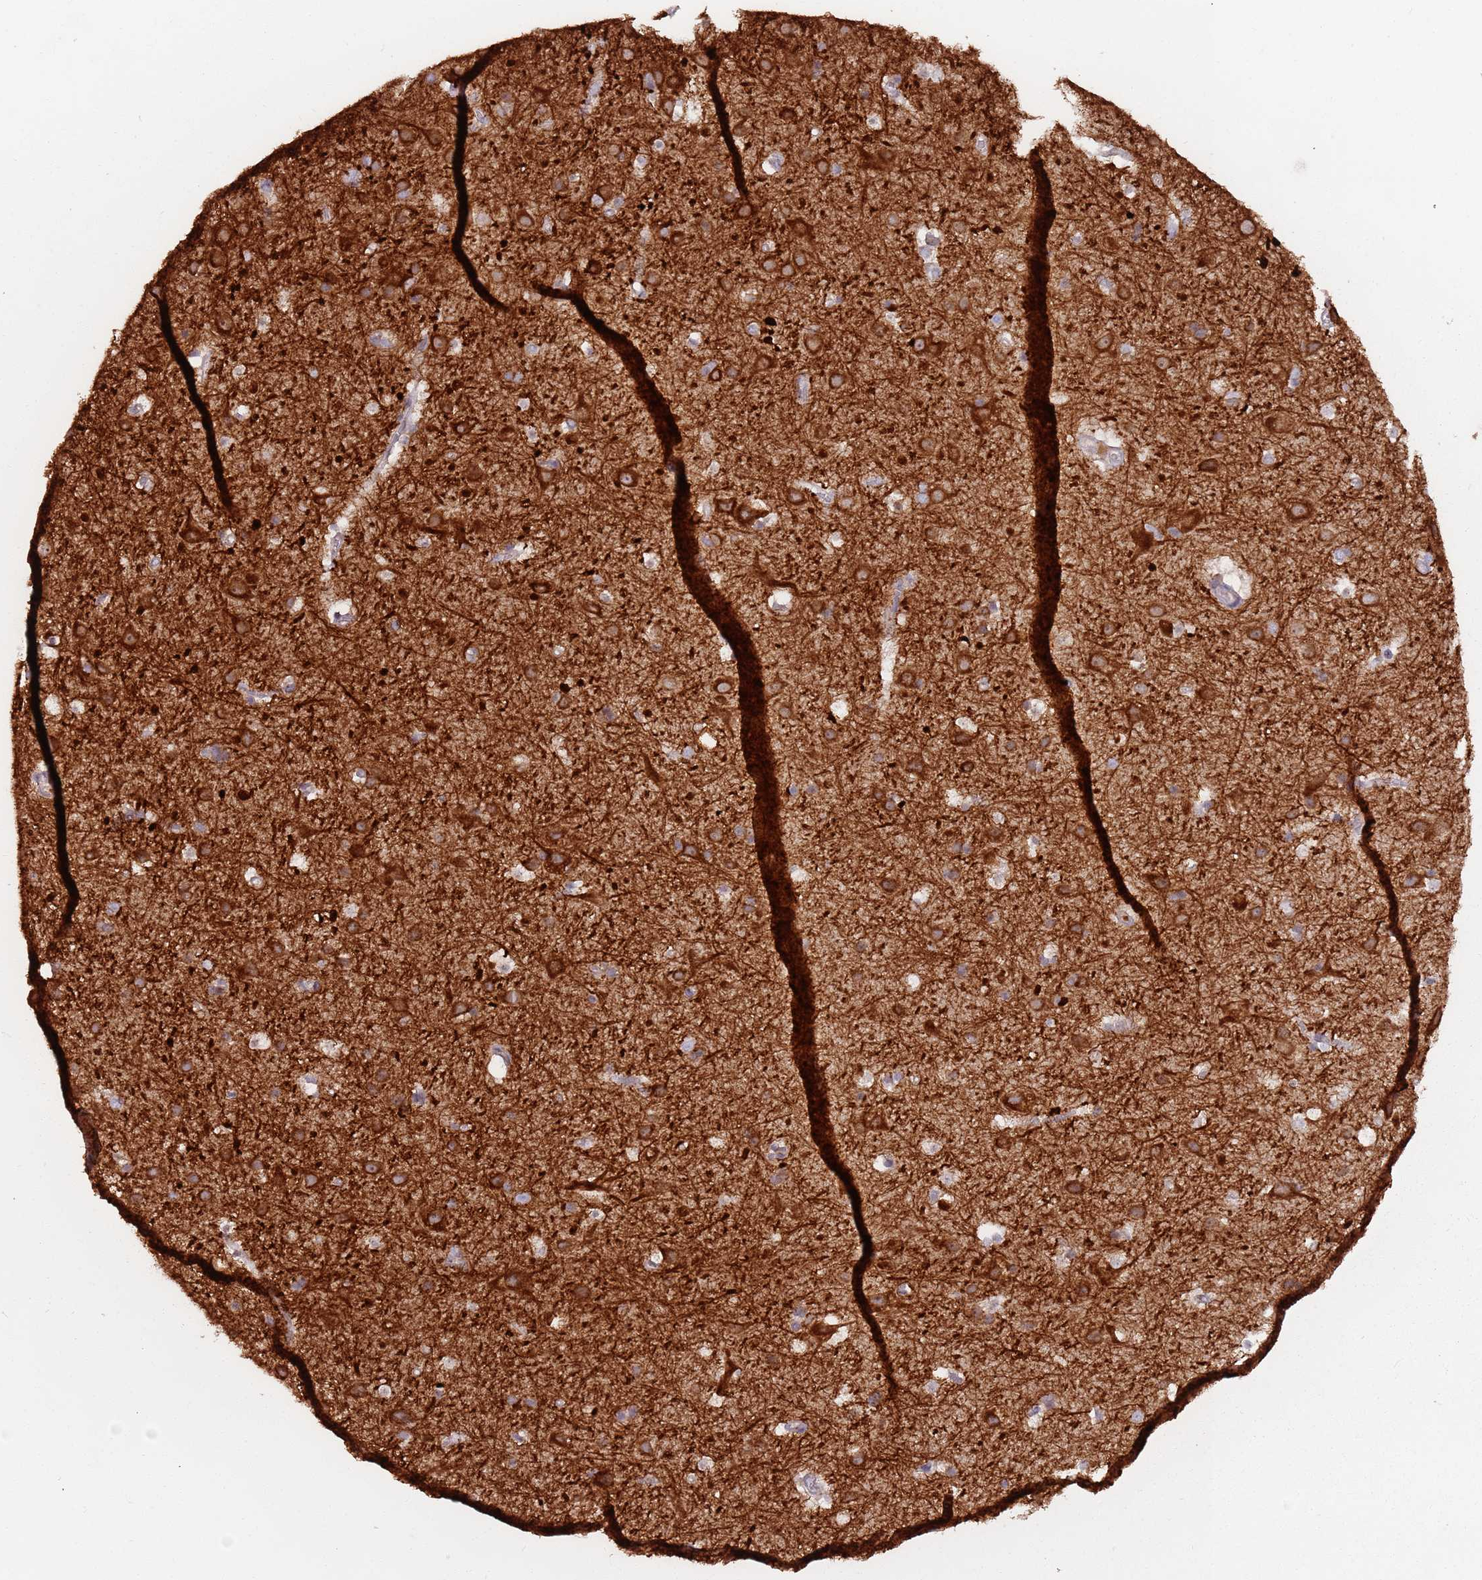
{"staining": {"intensity": "weak", "quantity": "<25%", "location": "cytoplasmic/membranous"}, "tissue": "cerebral cortex", "cell_type": "Endothelial cells", "image_type": "normal", "snomed": [{"axis": "morphology", "description": "Normal tissue, NOS"}, {"axis": "topography", "description": "Cerebral cortex"}], "caption": "This is an immunohistochemistry (IHC) image of normal human cerebral cortex. There is no staining in endothelial cells.", "gene": "AKTIP", "patient": {"sex": "male", "age": 54}}